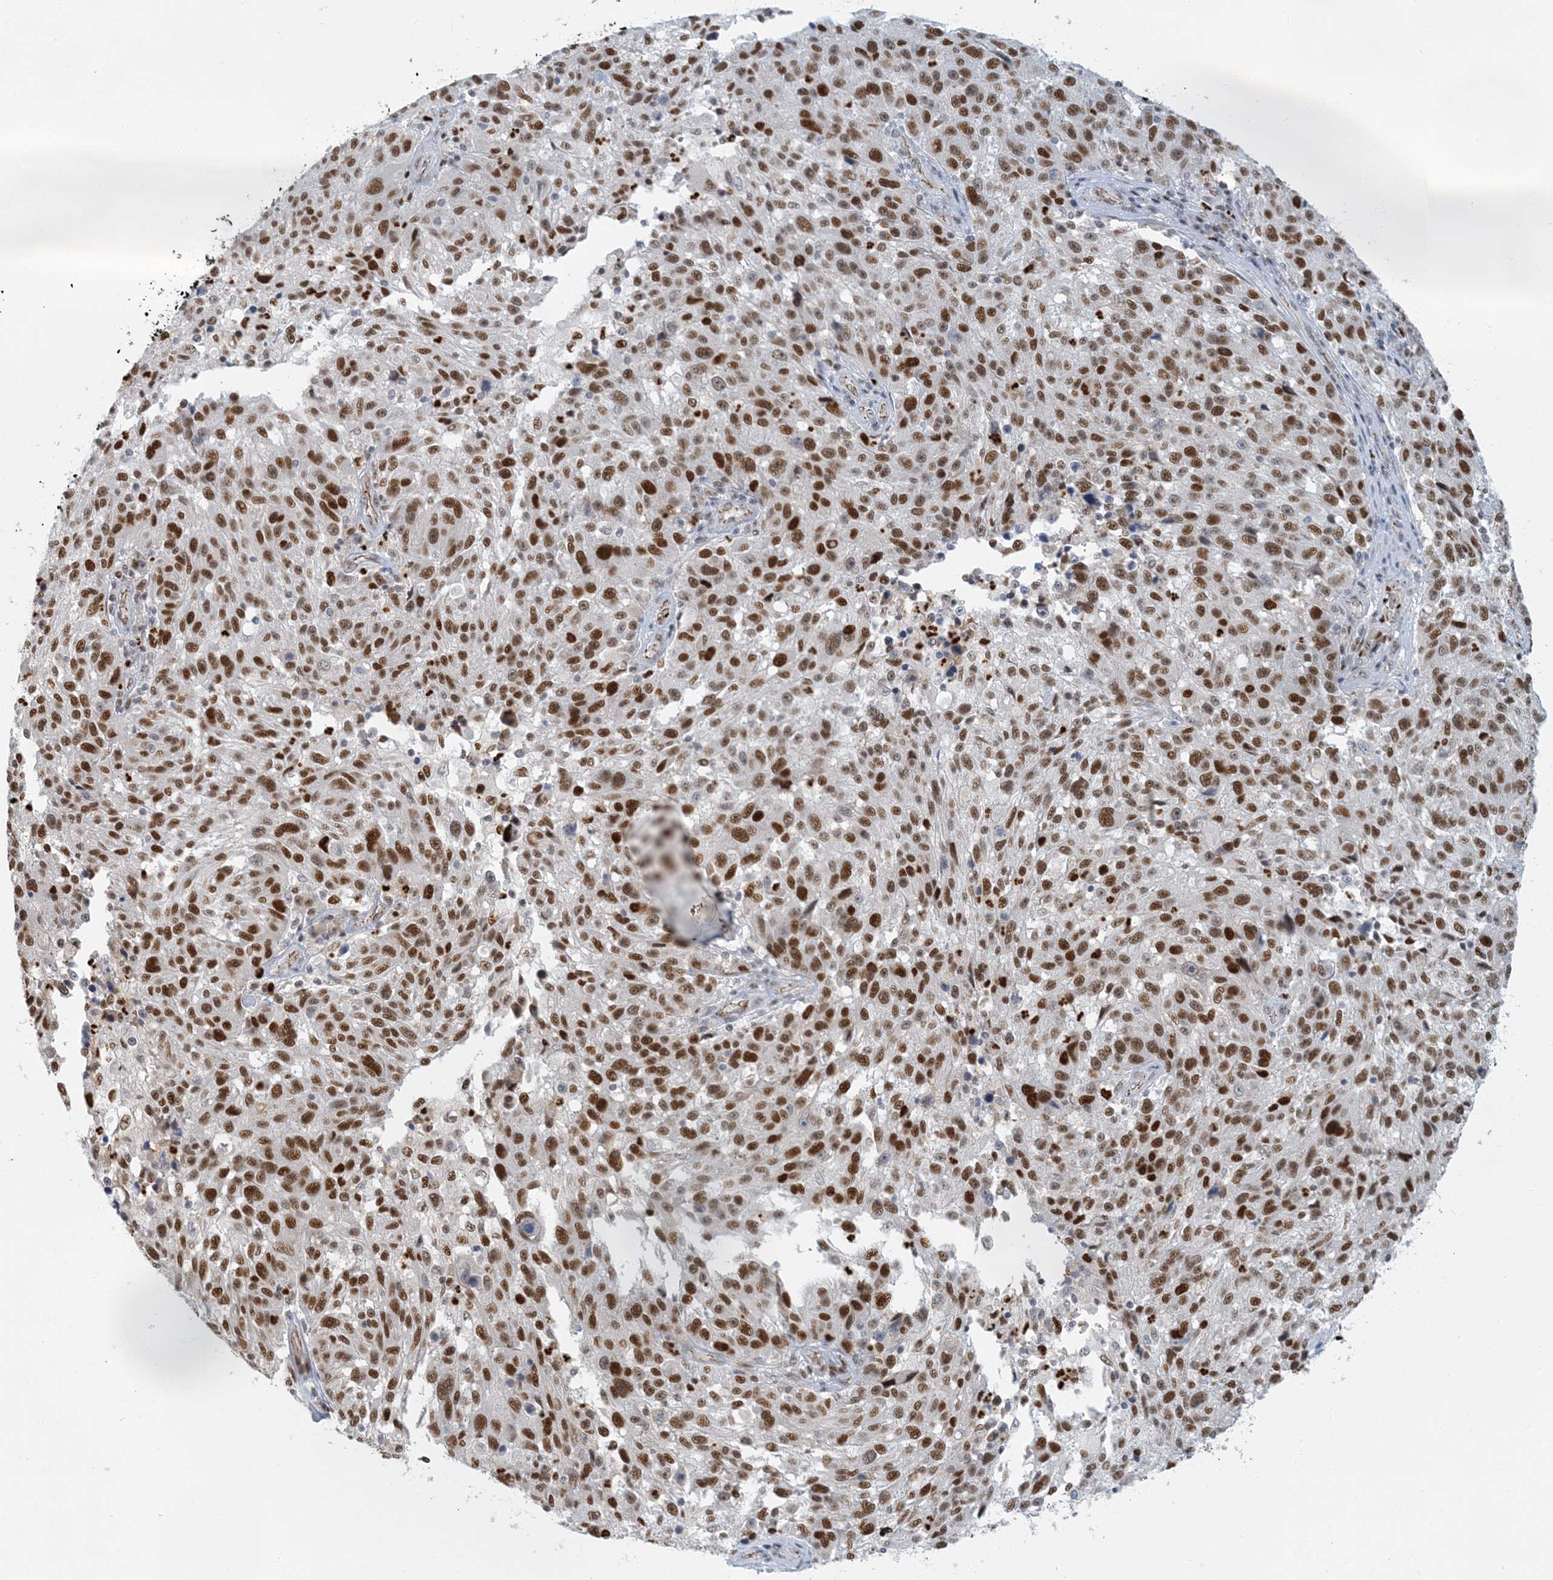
{"staining": {"intensity": "moderate", "quantity": ">75%", "location": "nuclear"}, "tissue": "melanoma", "cell_type": "Tumor cells", "image_type": "cancer", "snomed": [{"axis": "morphology", "description": "Malignant melanoma, NOS"}, {"axis": "topography", "description": "Skin"}], "caption": "Protein staining of melanoma tissue demonstrates moderate nuclear staining in approximately >75% of tumor cells.", "gene": "AK9", "patient": {"sex": "male", "age": 53}}